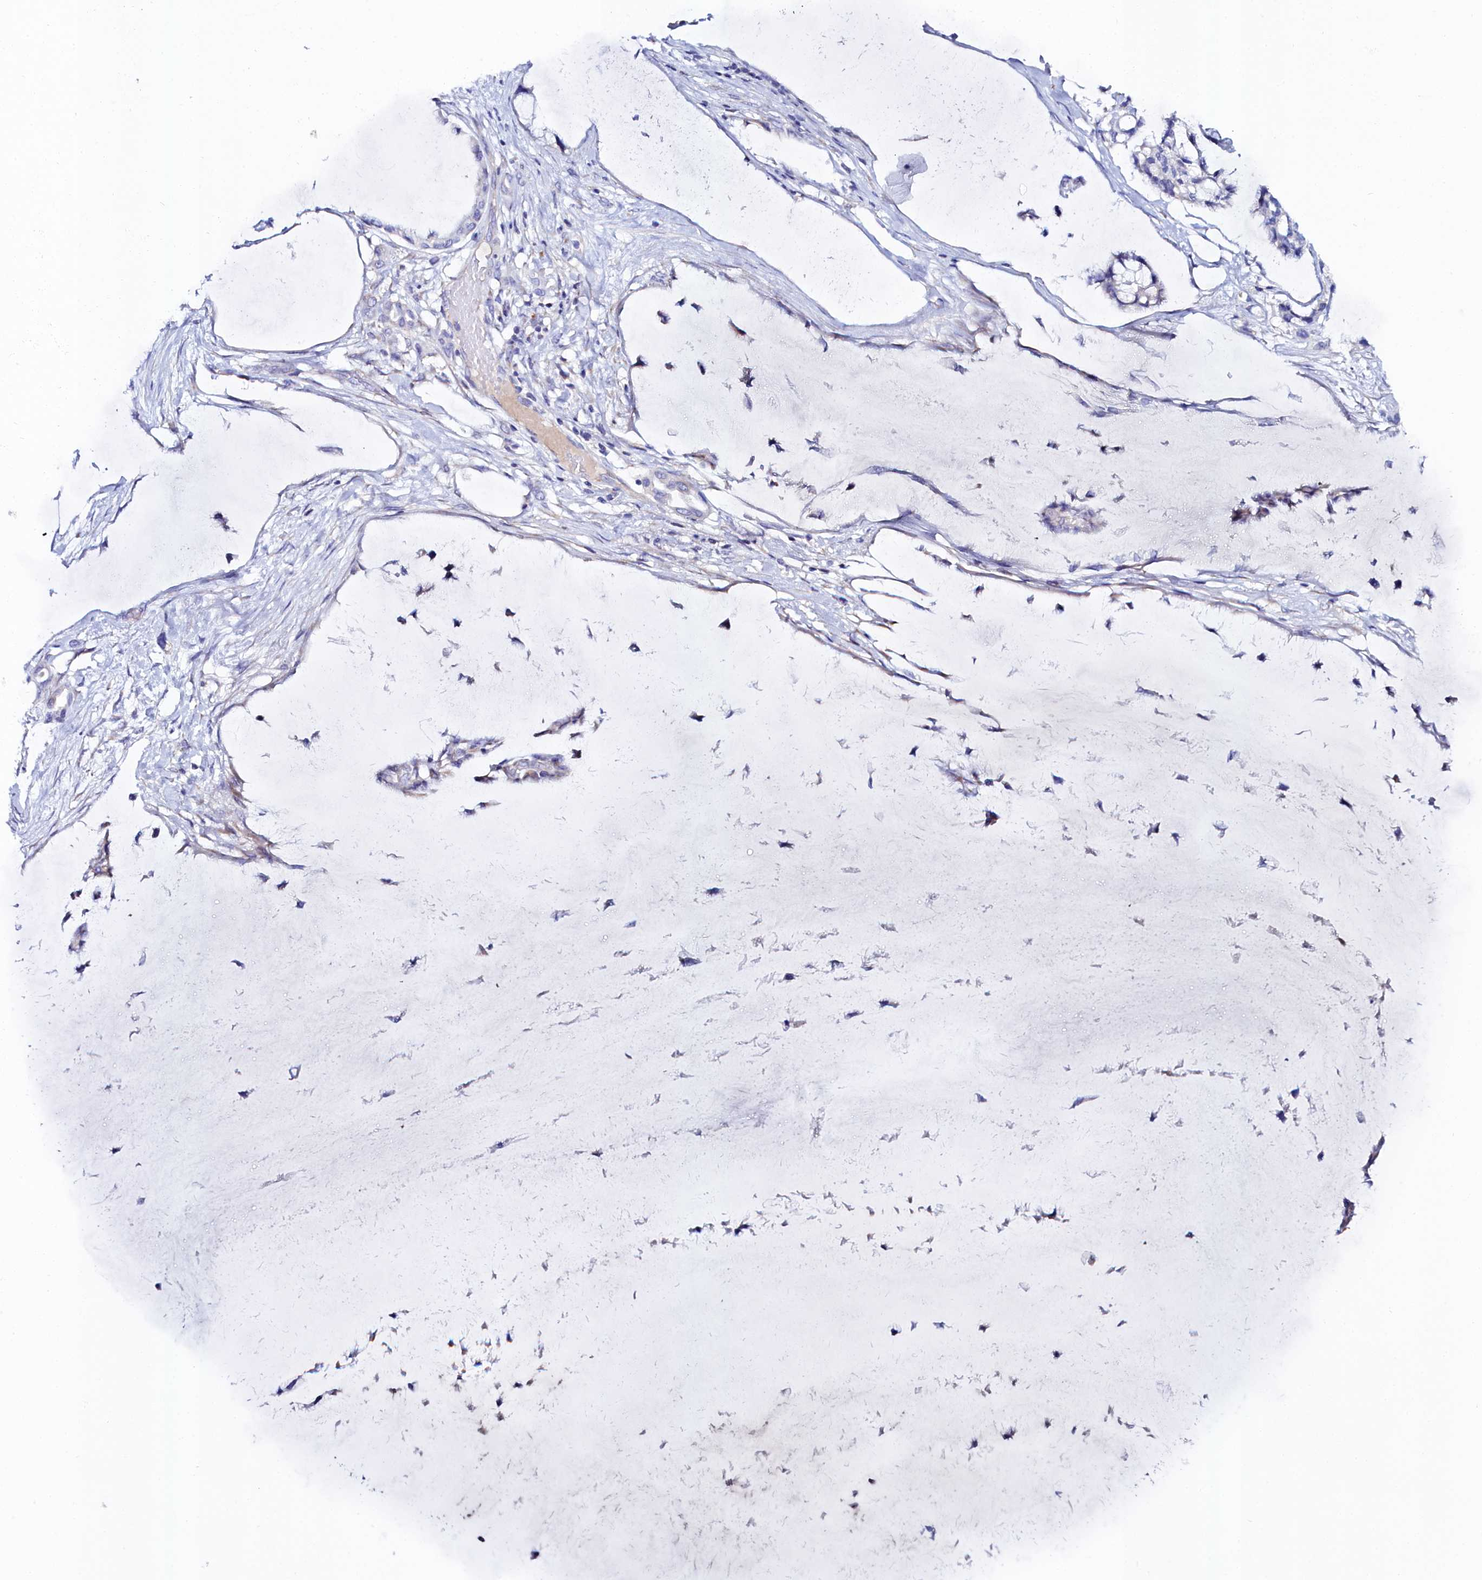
{"staining": {"intensity": "negative", "quantity": "none", "location": "none"}, "tissue": "ovarian cancer", "cell_type": "Tumor cells", "image_type": "cancer", "snomed": [{"axis": "morphology", "description": "Cystadenocarcinoma, mucinous, NOS"}, {"axis": "topography", "description": "Ovary"}], "caption": "A high-resolution micrograph shows immunohistochemistry (IHC) staining of mucinous cystadenocarcinoma (ovarian), which reveals no significant staining in tumor cells.", "gene": "SLC49A3", "patient": {"sex": "female", "age": 39}}